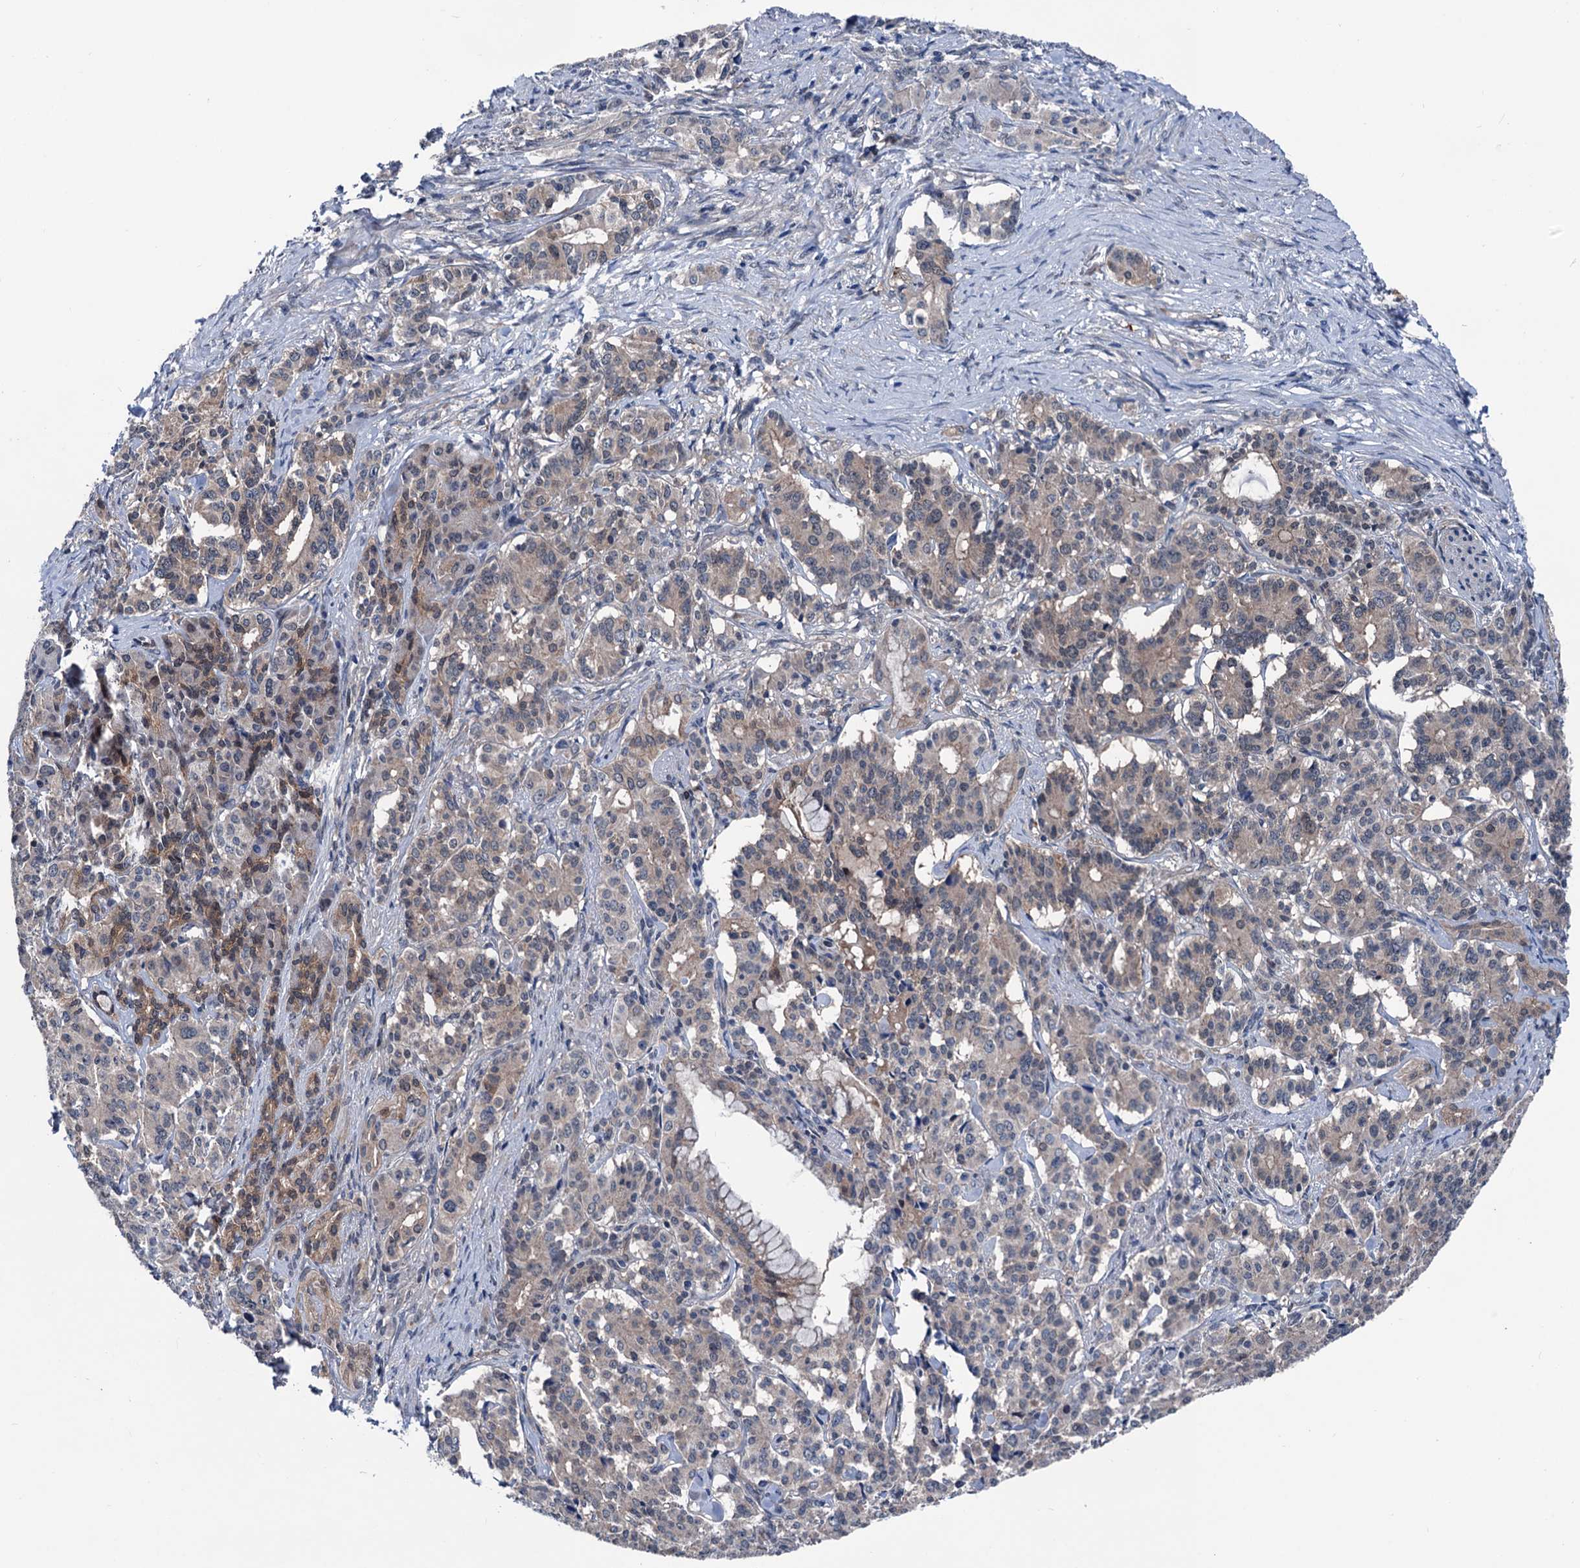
{"staining": {"intensity": "weak", "quantity": "<25%", "location": "cytoplasmic/membranous"}, "tissue": "pancreatic cancer", "cell_type": "Tumor cells", "image_type": "cancer", "snomed": [{"axis": "morphology", "description": "Adenocarcinoma, NOS"}, {"axis": "topography", "description": "Pancreas"}], "caption": "Immunohistochemistry (IHC) of human pancreatic adenocarcinoma reveals no staining in tumor cells.", "gene": "GLO1", "patient": {"sex": "female", "age": 74}}